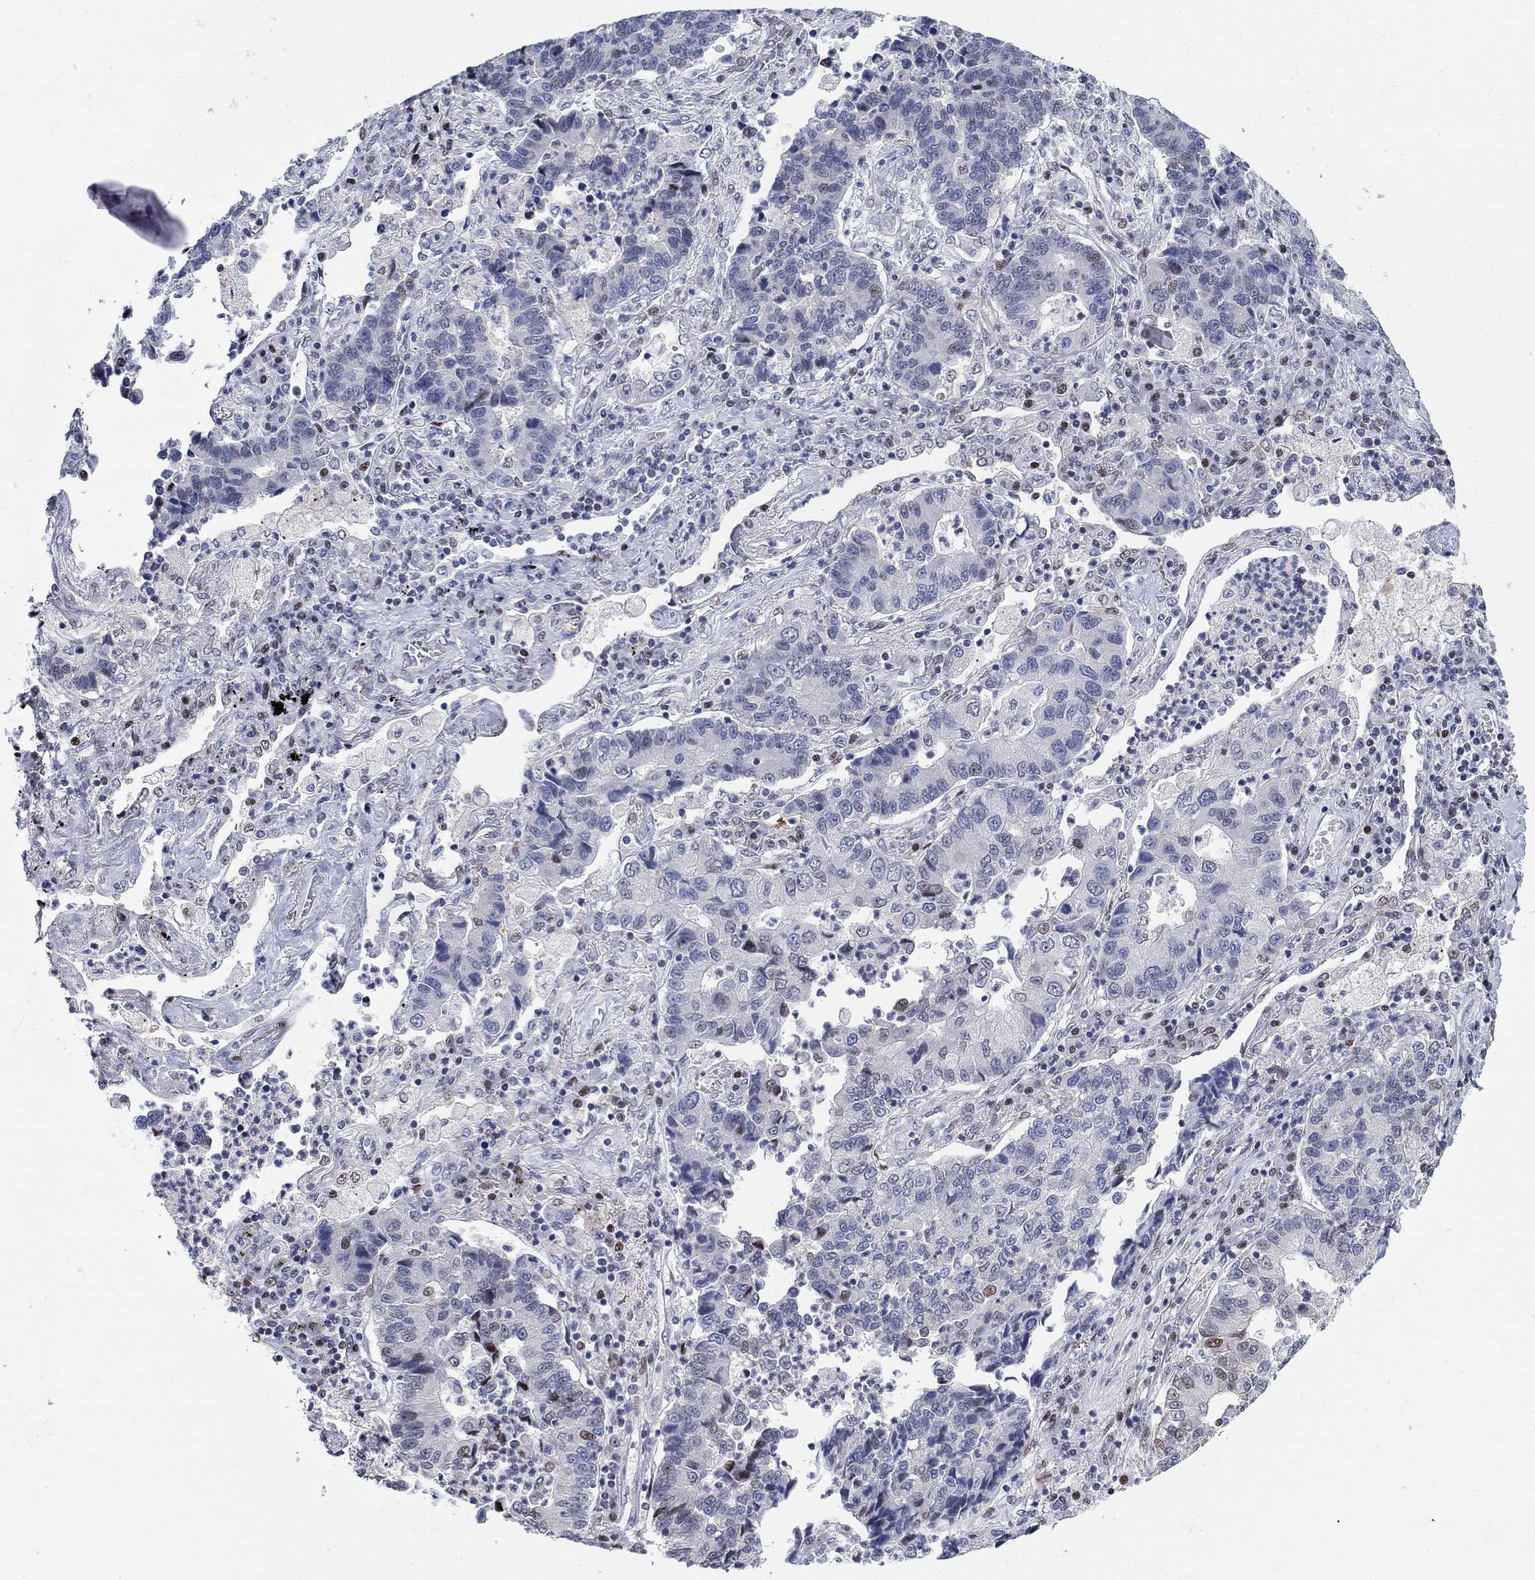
{"staining": {"intensity": "moderate", "quantity": "<25%", "location": "nuclear"}, "tissue": "lung cancer", "cell_type": "Tumor cells", "image_type": "cancer", "snomed": [{"axis": "morphology", "description": "Adenocarcinoma, NOS"}, {"axis": "topography", "description": "Lung"}], "caption": "A brown stain highlights moderate nuclear staining of a protein in human lung adenocarcinoma tumor cells.", "gene": "MYO3A", "patient": {"sex": "female", "age": 57}}